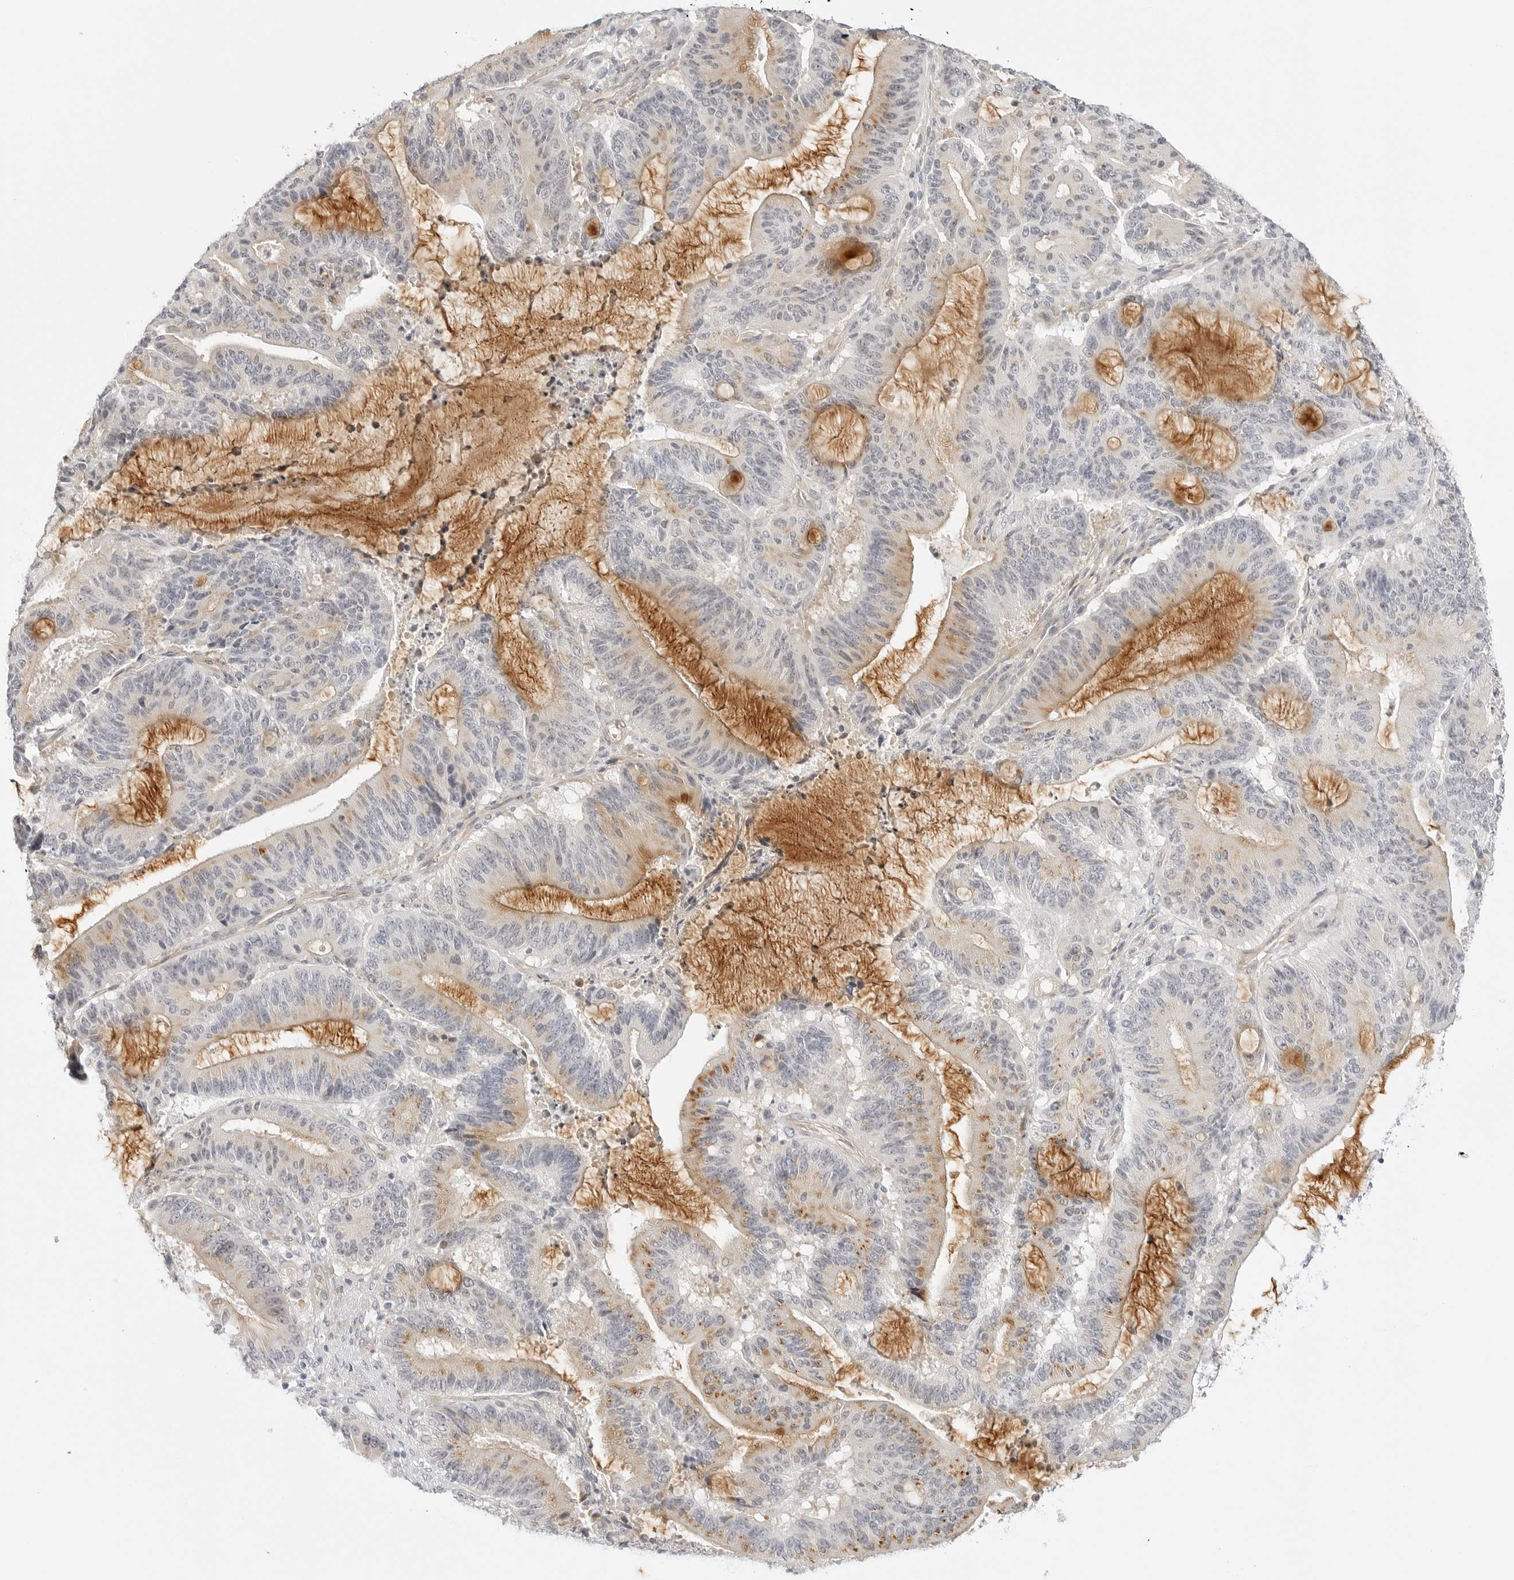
{"staining": {"intensity": "moderate", "quantity": "<25%", "location": "cytoplasmic/membranous"}, "tissue": "liver cancer", "cell_type": "Tumor cells", "image_type": "cancer", "snomed": [{"axis": "morphology", "description": "Normal tissue, NOS"}, {"axis": "morphology", "description": "Cholangiocarcinoma"}, {"axis": "topography", "description": "Liver"}, {"axis": "topography", "description": "Peripheral nerve tissue"}], "caption": "A low amount of moderate cytoplasmic/membranous expression is appreciated in about <25% of tumor cells in cholangiocarcinoma (liver) tissue. The staining was performed using DAB (3,3'-diaminobenzidine) to visualize the protein expression in brown, while the nuclei were stained in blue with hematoxylin (Magnification: 20x).", "gene": "TCP1", "patient": {"sex": "female", "age": 73}}